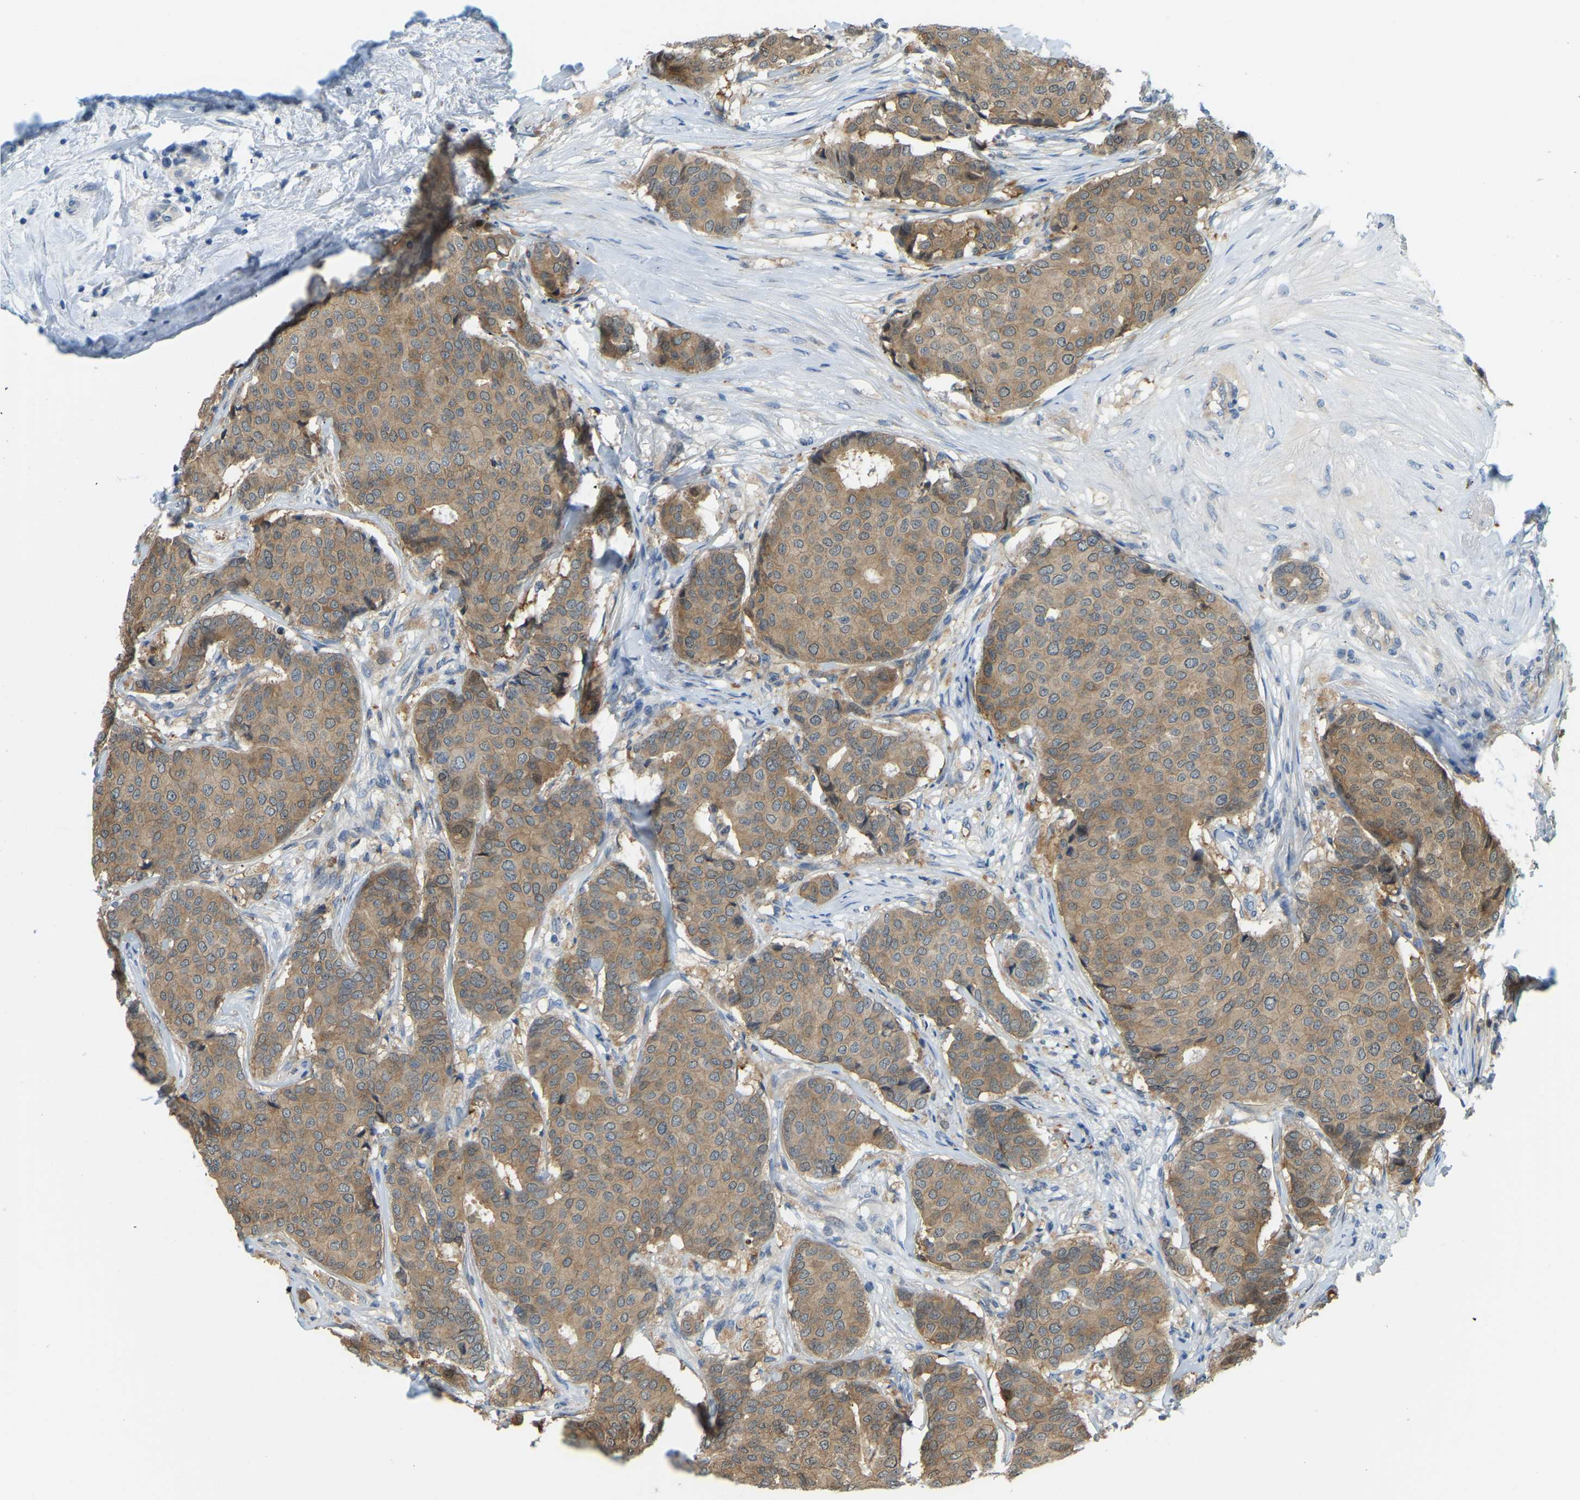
{"staining": {"intensity": "moderate", "quantity": ">75%", "location": "cytoplasmic/membranous"}, "tissue": "breast cancer", "cell_type": "Tumor cells", "image_type": "cancer", "snomed": [{"axis": "morphology", "description": "Duct carcinoma"}, {"axis": "topography", "description": "Breast"}], "caption": "Infiltrating ductal carcinoma (breast) tissue demonstrates moderate cytoplasmic/membranous expression in approximately >75% of tumor cells, visualized by immunohistochemistry.", "gene": "NME8", "patient": {"sex": "female", "age": 75}}